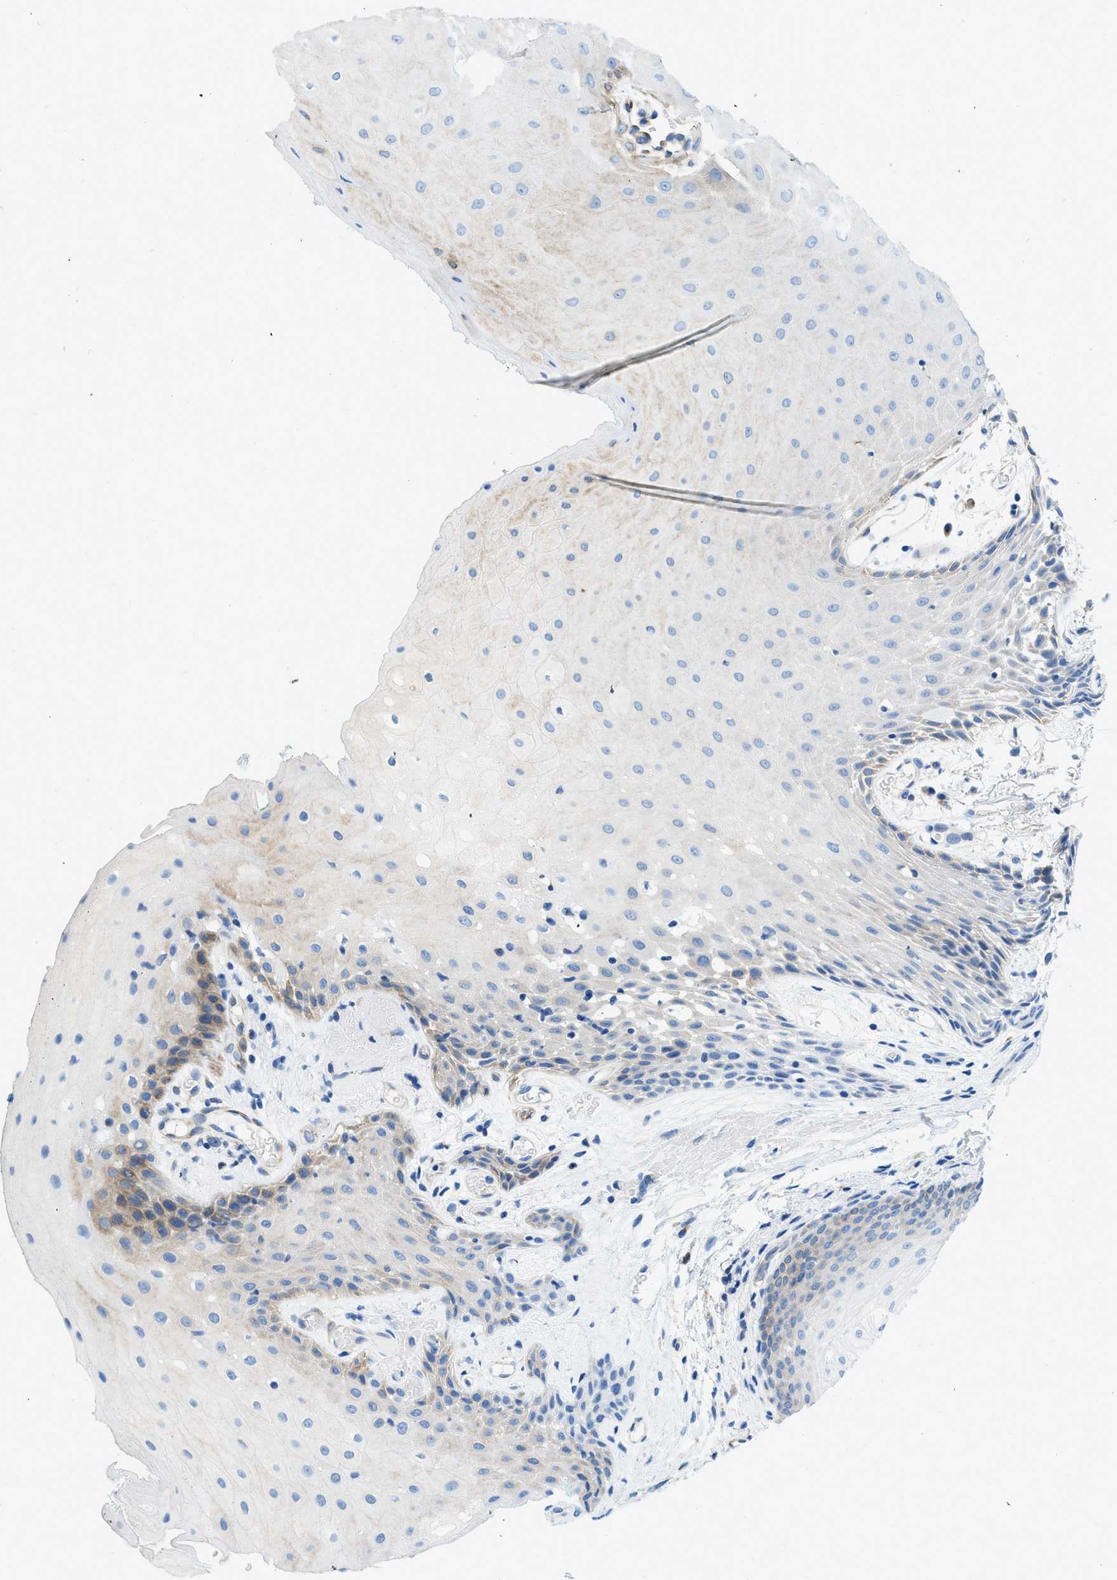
{"staining": {"intensity": "moderate", "quantity": "<25%", "location": "cytoplasmic/membranous"}, "tissue": "oral mucosa", "cell_type": "Squamous epithelial cells", "image_type": "normal", "snomed": [{"axis": "morphology", "description": "Normal tissue, NOS"}, {"axis": "morphology", "description": "Squamous cell carcinoma, NOS"}, {"axis": "topography", "description": "Oral tissue"}, {"axis": "topography", "description": "Salivary gland"}, {"axis": "topography", "description": "Head-Neck"}], "caption": "Immunohistochemistry staining of unremarkable oral mucosa, which exhibits low levels of moderate cytoplasmic/membranous expression in approximately <25% of squamous epithelial cells indicating moderate cytoplasmic/membranous protein expression. The staining was performed using DAB (brown) for protein detection and nuclei were counterstained in hematoxylin (blue).", "gene": "TMEM248", "patient": {"sex": "female", "age": 62}}